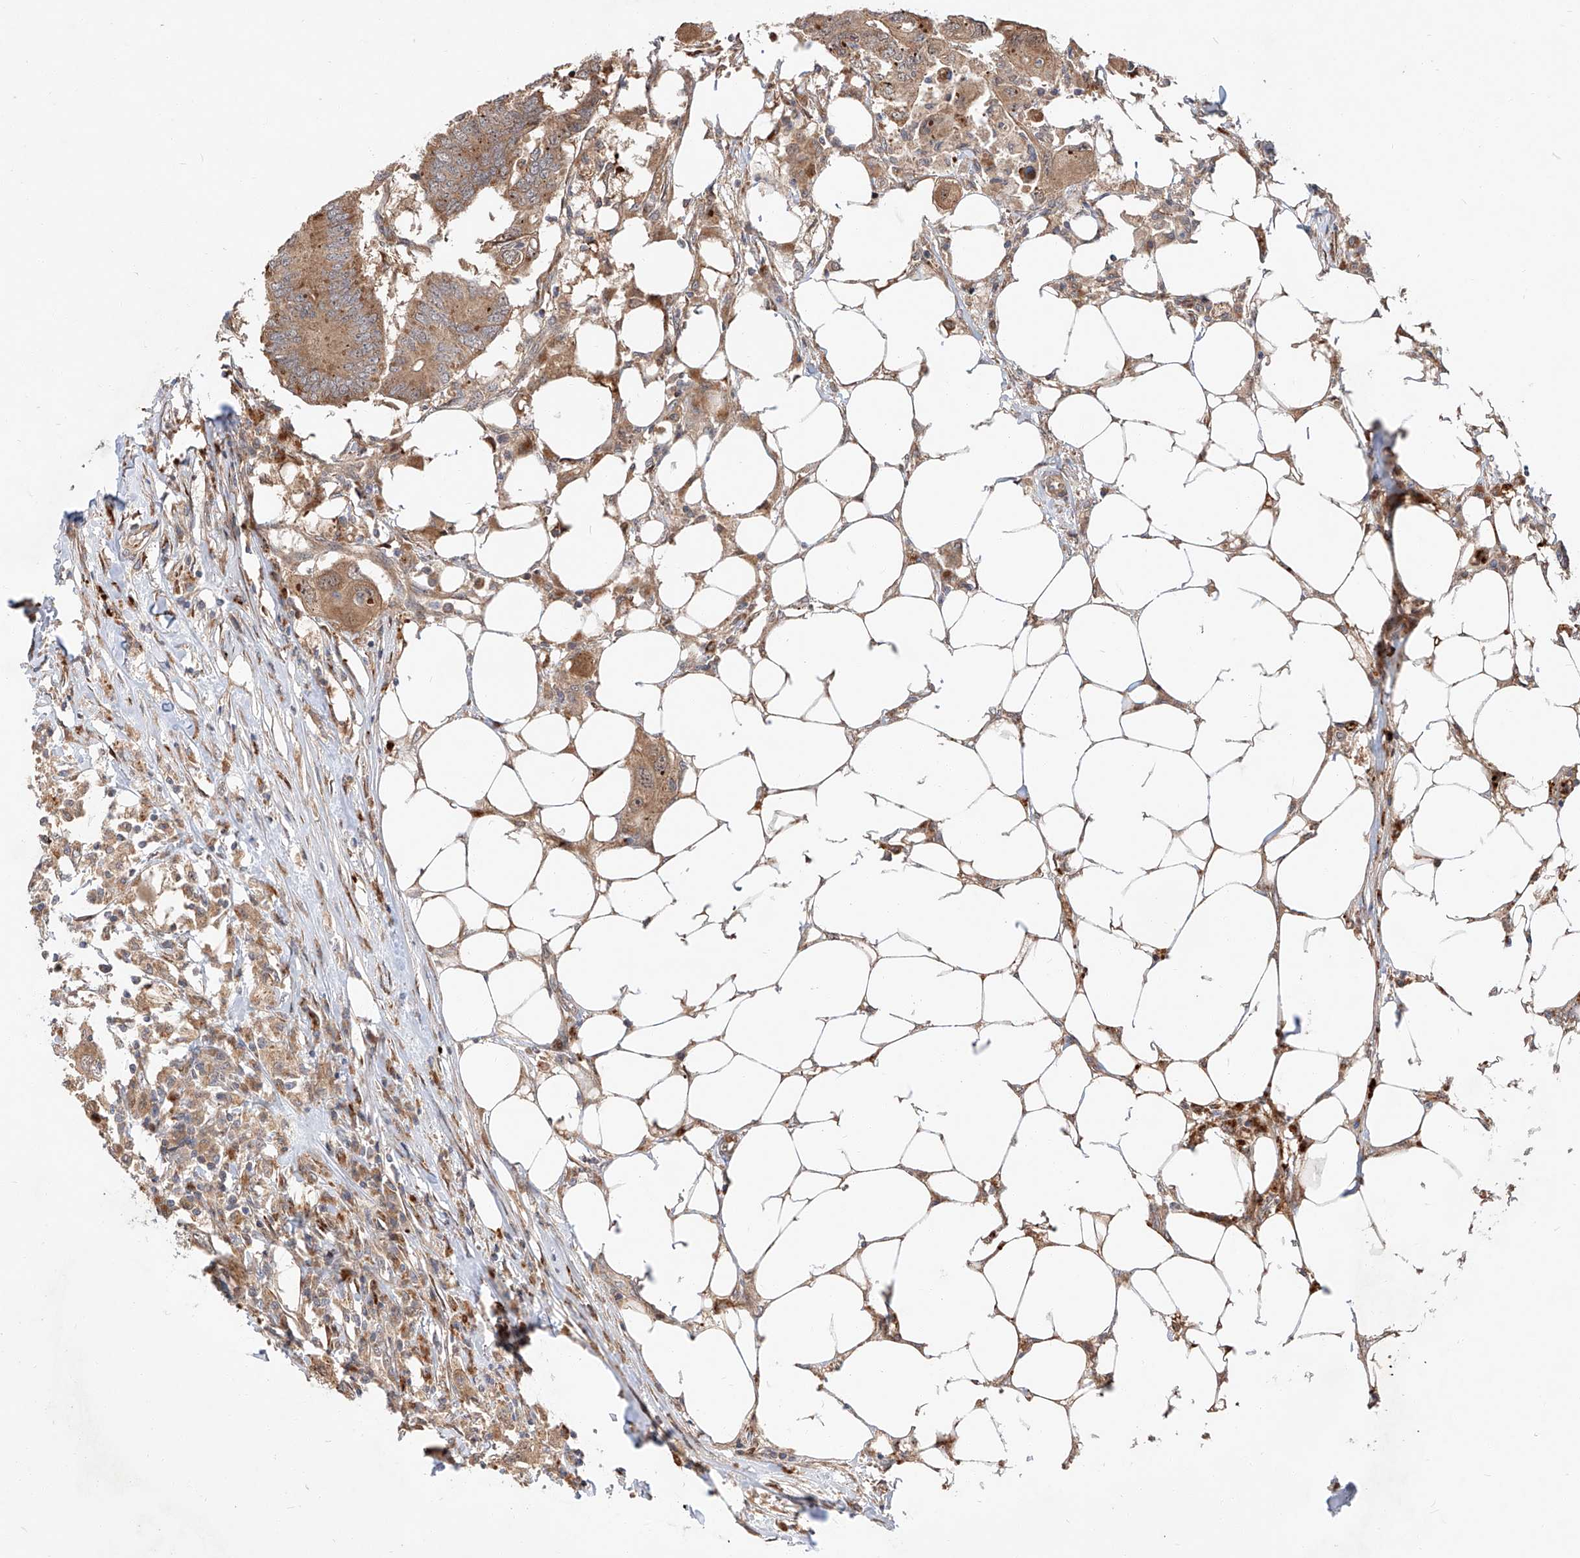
{"staining": {"intensity": "moderate", "quantity": ">75%", "location": "cytoplasmic/membranous"}, "tissue": "colorectal cancer", "cell_type": "Tumor cells", "image_type": "cancer", "snomed": [{"axis": "morphology", "description": "Adenocarcinoma, NOS"}, {"axis": "topography", "description": "Colon"}], "caption": "Immunohistochemistry (IHC) (DAB (3,3'-diaminobenzidine)) staining of human colorectal cancer (adenocarcinoma) reveals moderate cytoplasmic/membranous protein expression in about >75% of tumor cells.", "gene": "DIRAS3", "patient": {"sex": "male", "age": 71}}